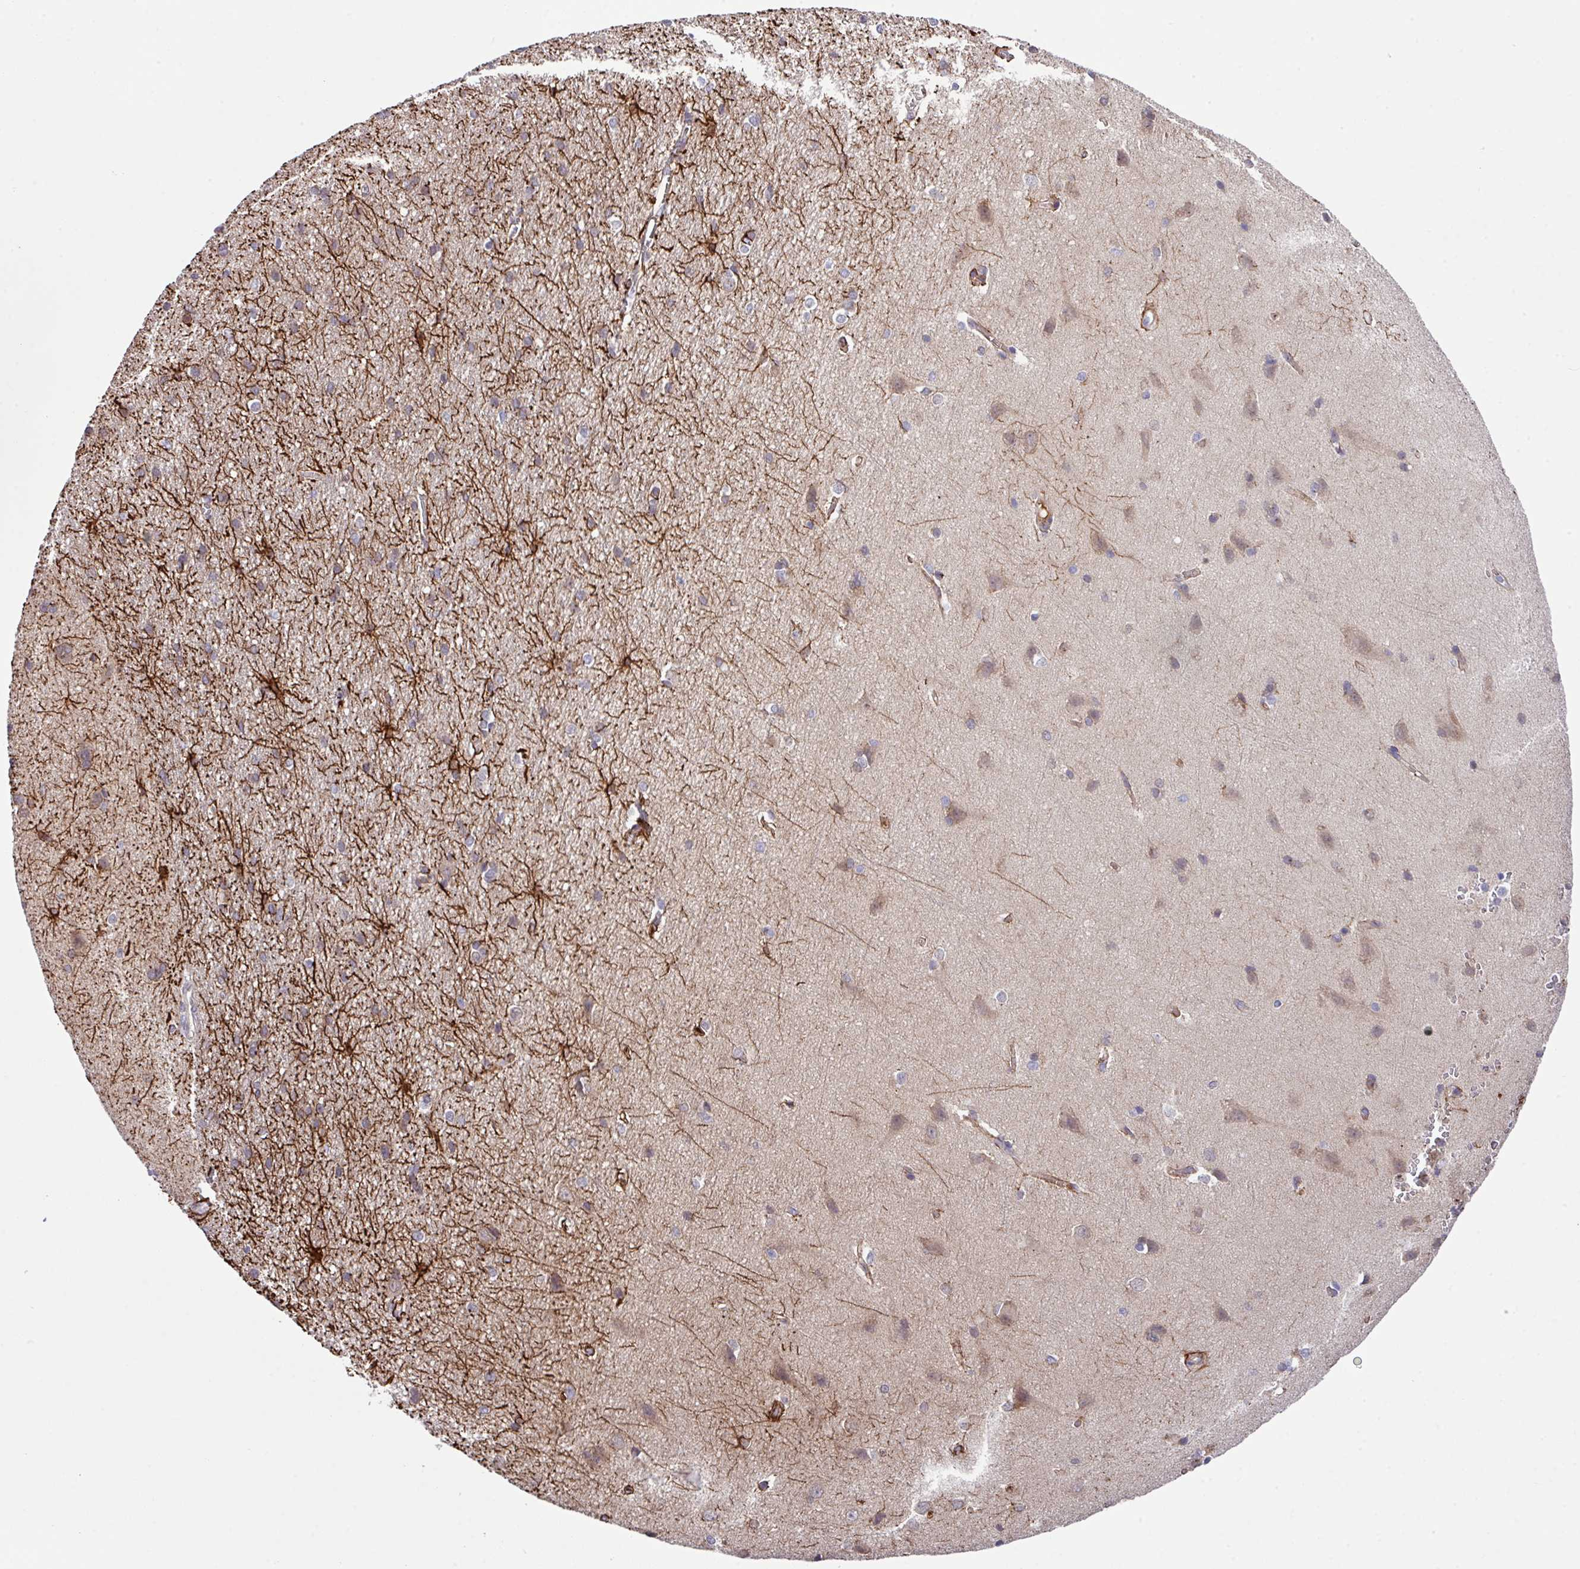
{"staining": {"intensity": "moderate", "quantity": "<25%", "location": "cytoplasmic/membranous"}, "tissue": "cerebral cortex", "cell_type": "Endothelial cells", "image_type": "normal", "snomed": [{"axis": "morphology", "description": "Normal tissue, NOS"}, {"axis": "topography", "description": "Cerebral cortex"}], "caption": "A low amount of moderate cytoplasmic/membranous staining is seen in about <25% of endothelial cells in normal cerebral cortex. The staining was performed using DAB to visualize the protein expression in brown, while the nuclei were stained in blue with hematoxylin (Magnification: 20x).", "gene": "DNAL1", "patient": {"sex": "male", "age": 37}}